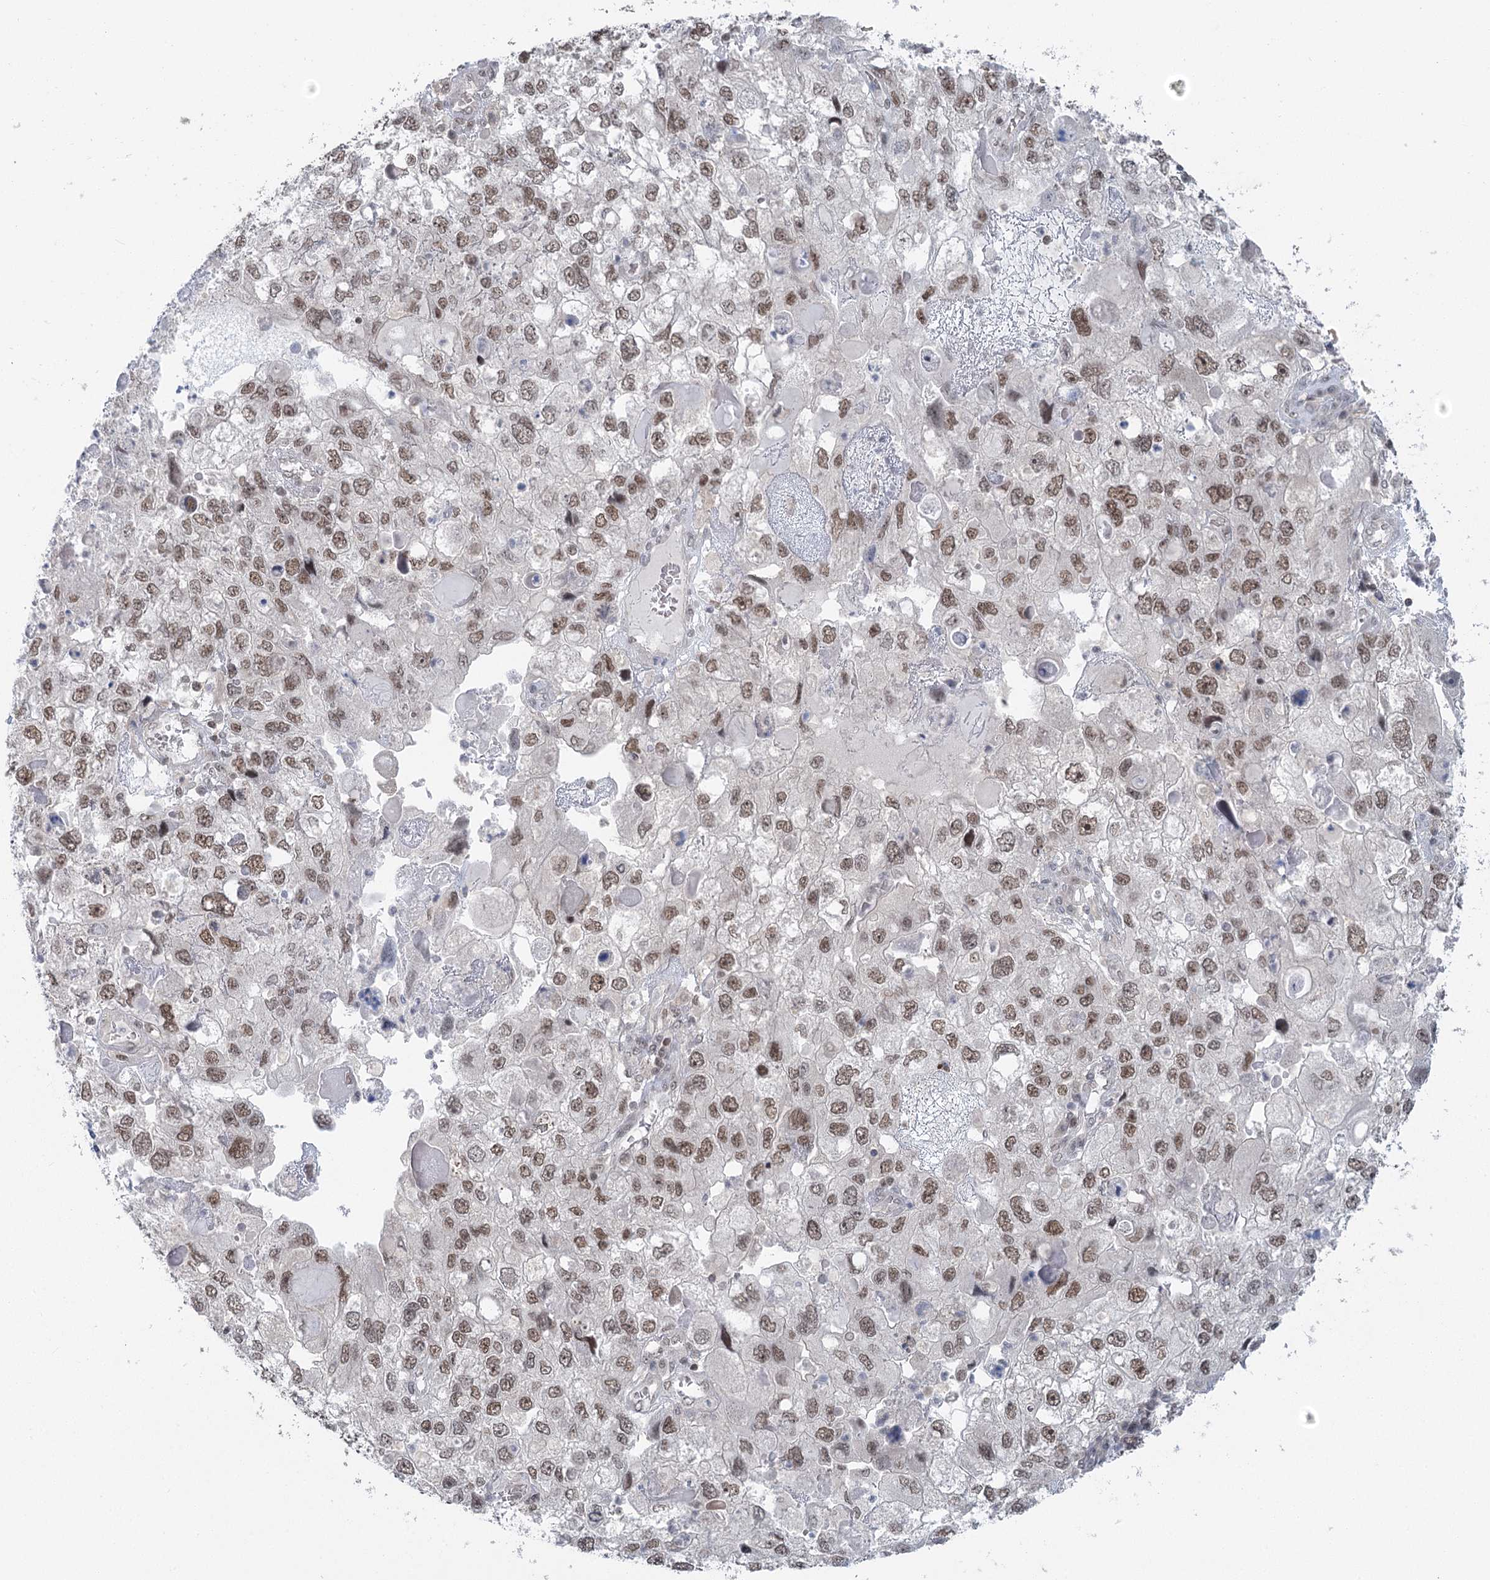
{"staining": {"intensity": "moderate", "quantity": ">75%", "location": "nuclear"}, "tissue": "endometrial cancer", "cell_type": "Tumor cells", "image_type": "cancer", "snomed": [{"axis": "morphology", "description": "Adenocarcinoma, NOS"}, {"axis": "topography", "description": "Endometrium"}], "caption": "About >75% of tumor cells in adenocarcinoma (endometrial) display moderate nuclear protein expression as visualized by brown immunohistochemical staining.", "gene": "PDS5A", "patient": {"sex": "female", "age": 49}}